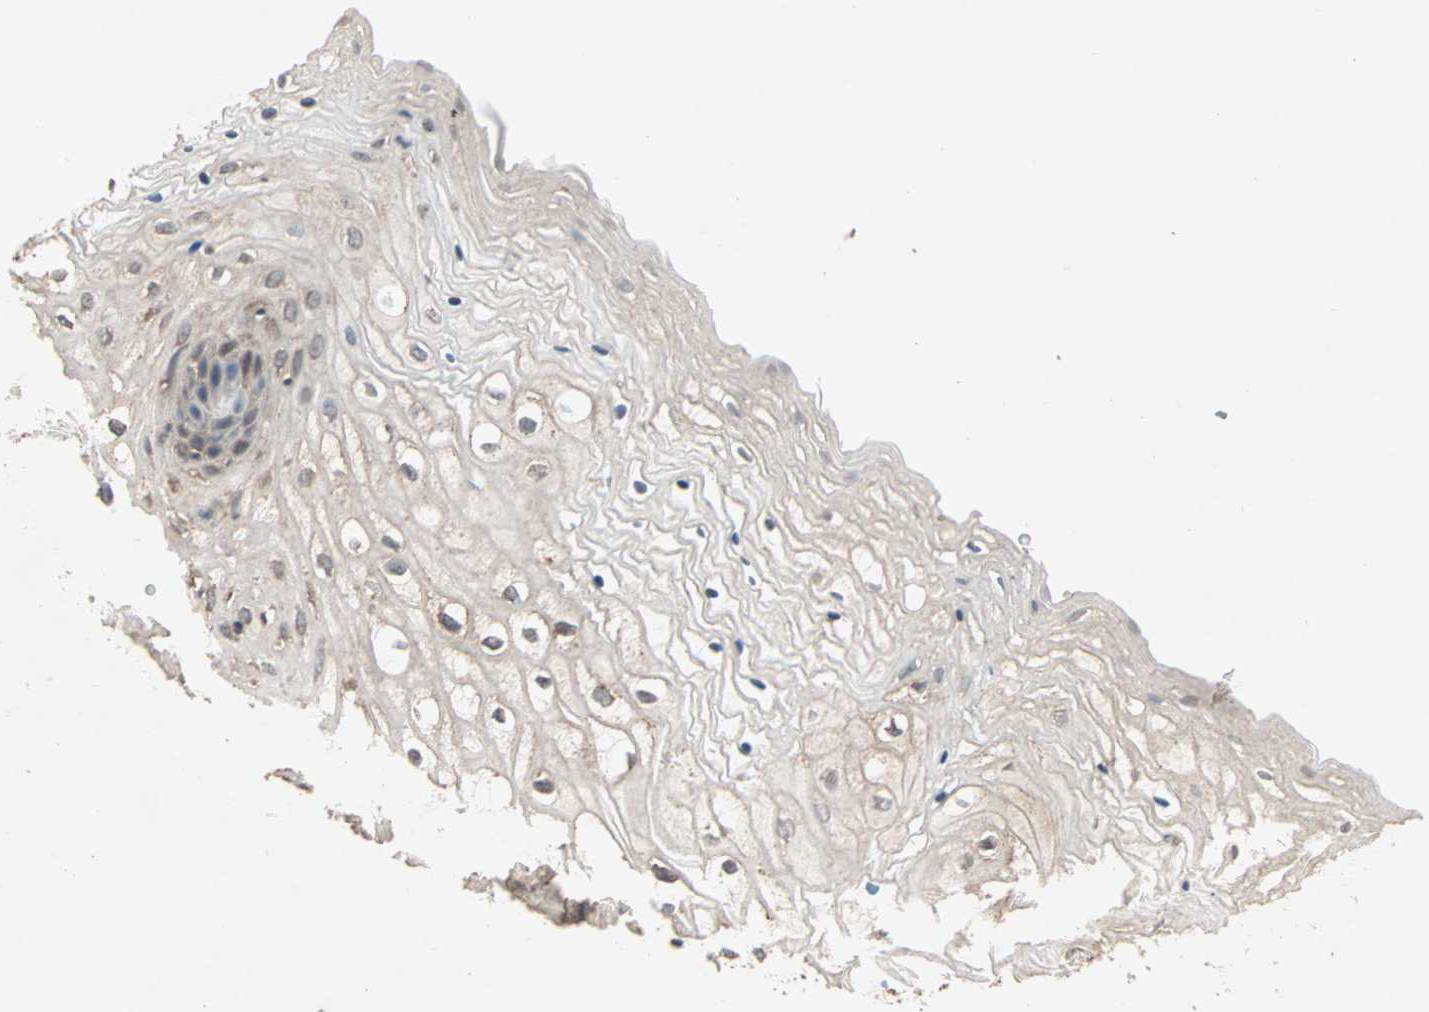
{"staining": {"intensity": "moderate", "quantity": ">75%", "location": "cytoplasmic/membranous"}, "tissue": "vagina", "cell_type": "Squamous epithelial cells", "image_type": "normal", "snomed": [{"axis": "morphology", "description": "Normal tissue, NOS"}, {"axis": "topography", "description": "Vagina"}], "caption": "Immunohistochemistry (DAB (3,3'-diaminobenzidine)) staining of unremarkable human vagina exhibits moderate cytoplasmic/membranous protein staining in about >75% of squamous epithelial cells.", "gene": "UBAC1", "patient": {"sex": "female", "age": 34}}